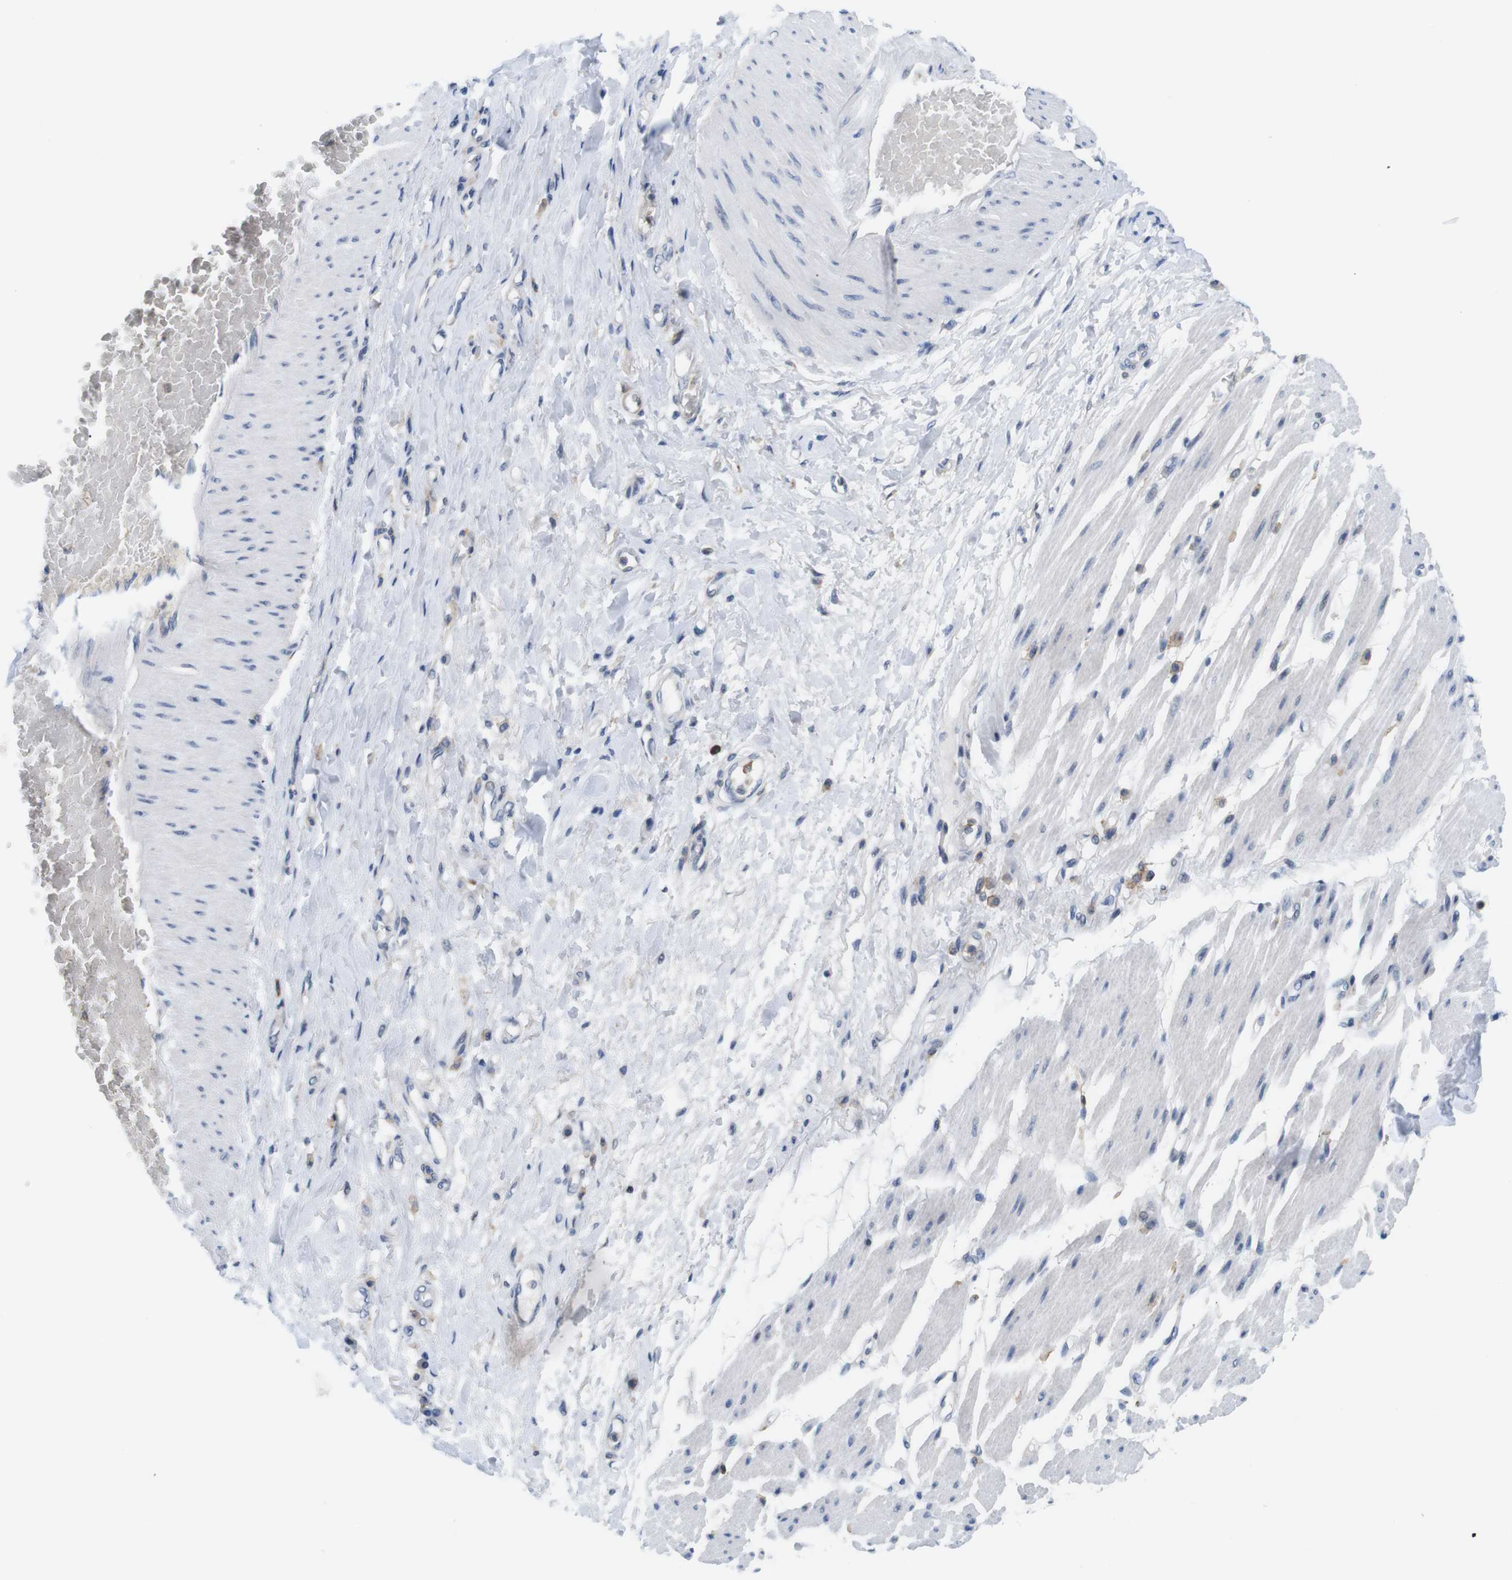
{"staining": {"intensity": "negative", "quantity": "none", "location": "none"}, "tissue": "adipose tissue", "cell_type": "Adipocytes", "image_type": "normal", "snomed": [{"axis": "morphology", "description": "Normal tissue, NOS"}, {"axis": "morphology", "description": "Adenocarcinoma, NOS"}, {"axis": "topography", "description": "Esophagus"}], "caption": "Immunohistochemistry (IHC) micrograph of normal adipose tissue: human adipose tissue stained with DAB shows no significant protein positivity in adipocytes.", "gene": "CD300C", "patient": {"sex": "male", "age": 62}}